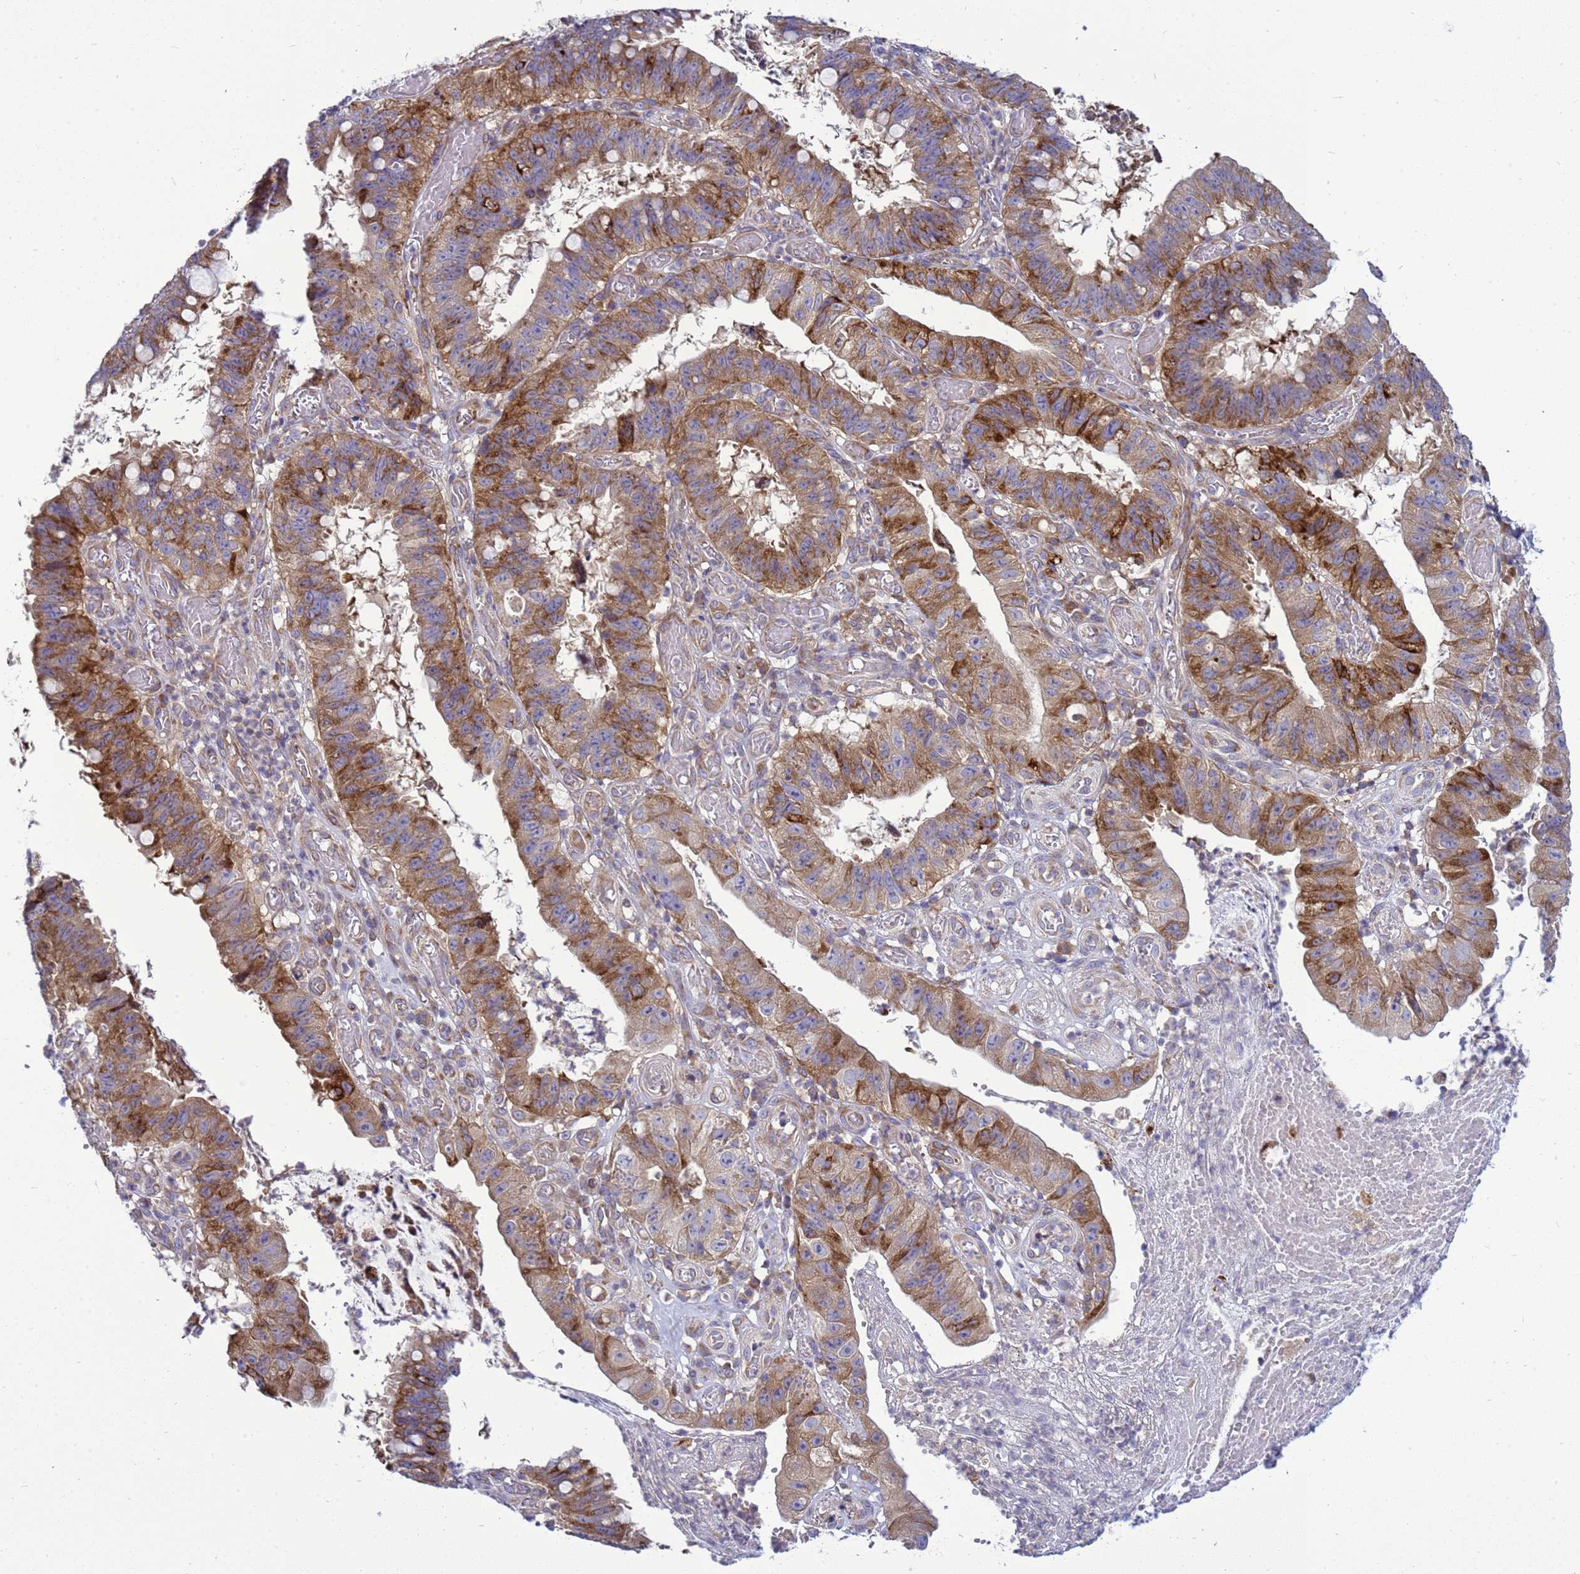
{"staining": {"intensity": "moderate", "quantity": ">75%", "location": "cytoplasmic/membranous"}, "tissue": "stomach cancer", "cell_type": "Tumor cells", "image_type": "cancer", "snomed": [{"axis": "morphology", "description": "Adenocarcinoma, NOS"}, {"axis": "topography", "description": "Stomach"}], "caption": "Protein expression analysis of human stomach adenocarcinoma reveals moderate cytoplasmic/membranous staining in about >75% of tumor cells. Immunohistochemistry stains the protein of interest in brown and the nuclei are stained blue.", "gene": "MON1B", "patient": {"sex": "male", "age": 59}}